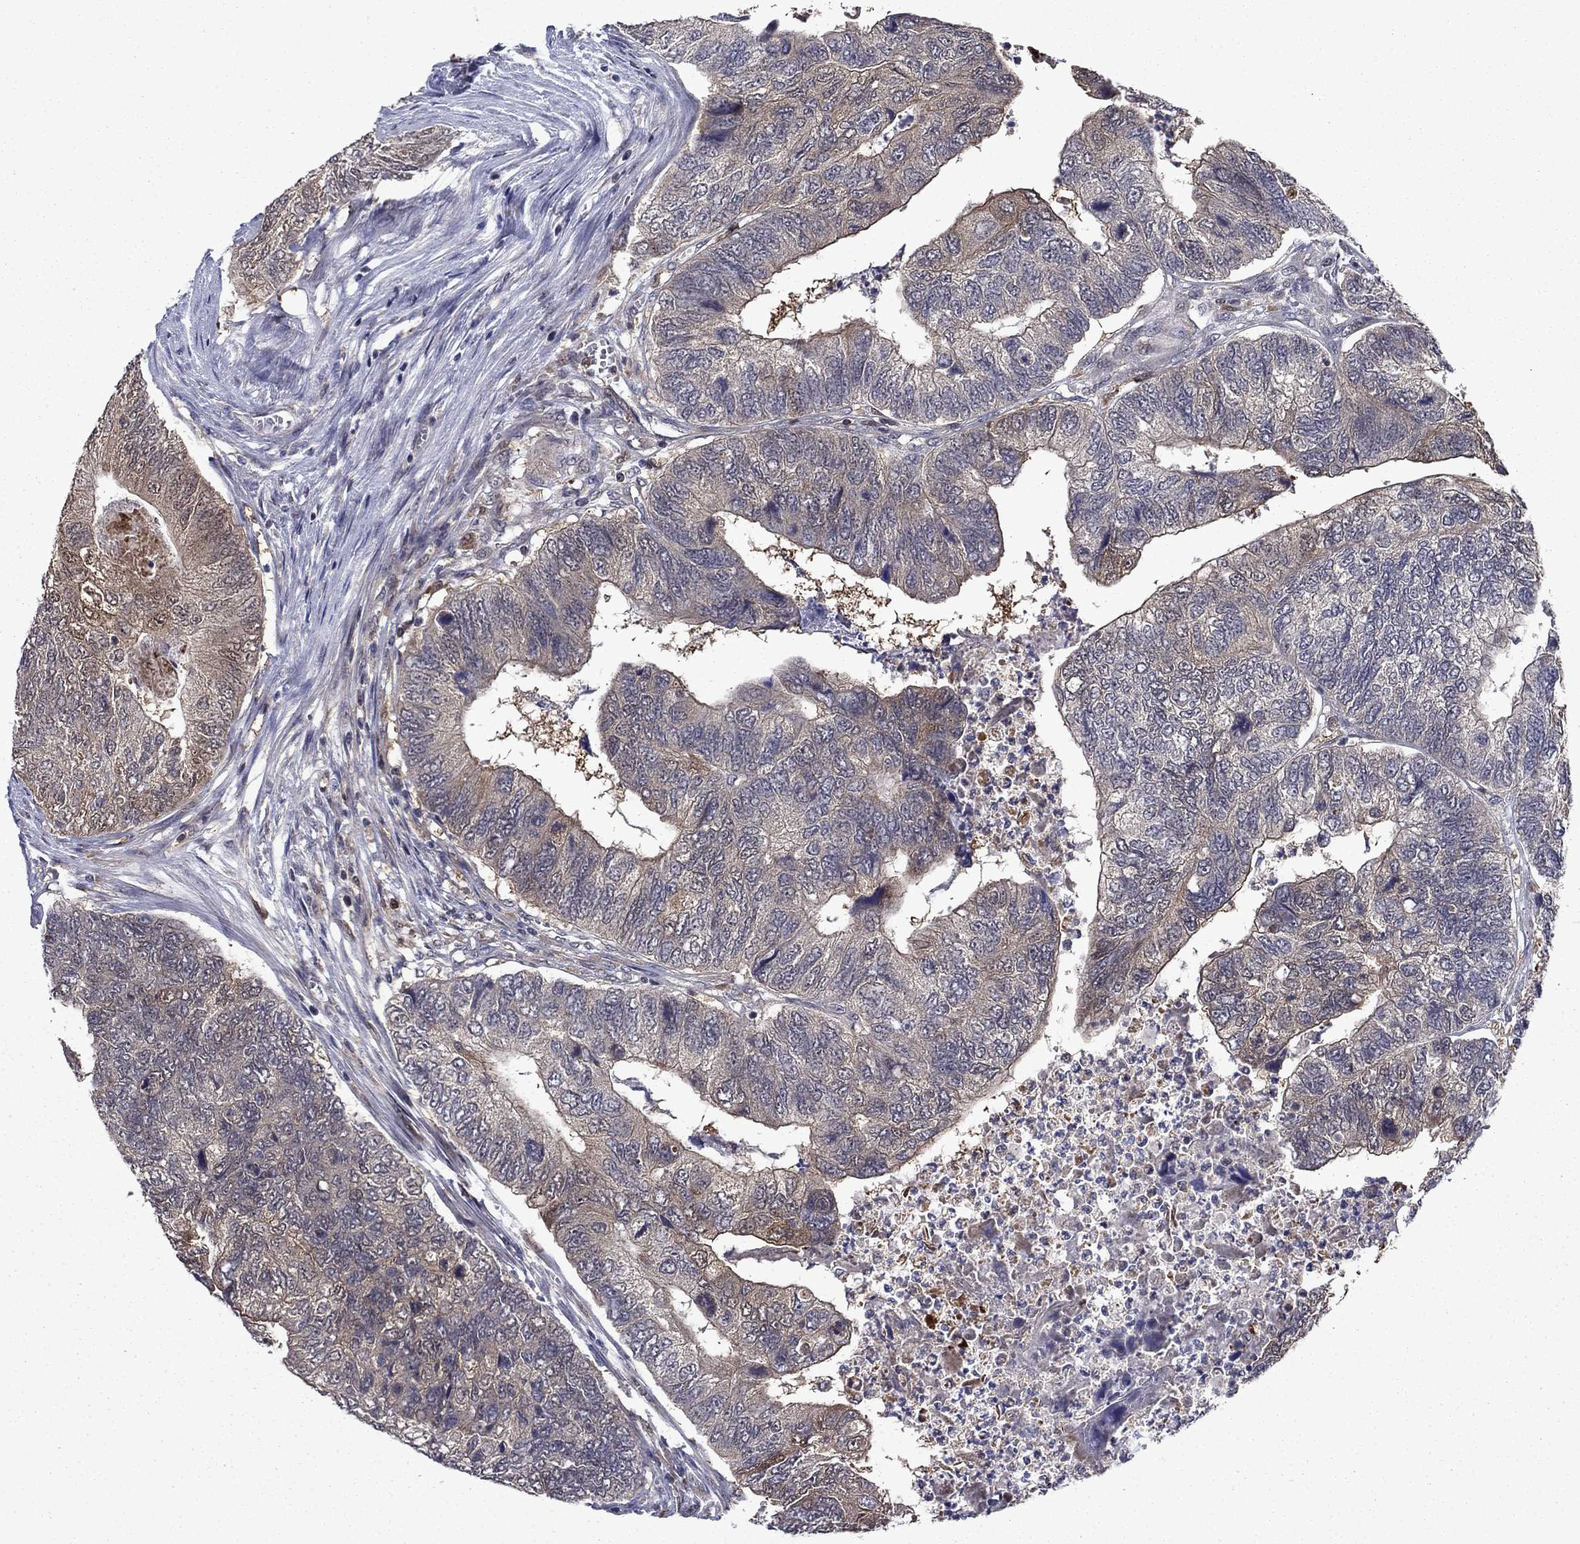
{"staining": {"intensity": "moderate", "quantity": "<25%", "location": "cytoplasmic/membranous"}, "tissue": "colorectal cancer", "cell_type": "Tumor cells", "image_type": "cancer", "snomed": [{"axis": "morphology", "description": "Adenocarcinoma, NOS"}, {"axis": "topography", "description": "Colon"}], "caption": "Brown immunohistochemical staining in colorectal cancer (adenocarcinoma) exhibits moderate cytoplasmic/membranous expression in about <25% of tumor cells.", "gene": "TPMT", "patient": {"sex": "female", "age": 67}}